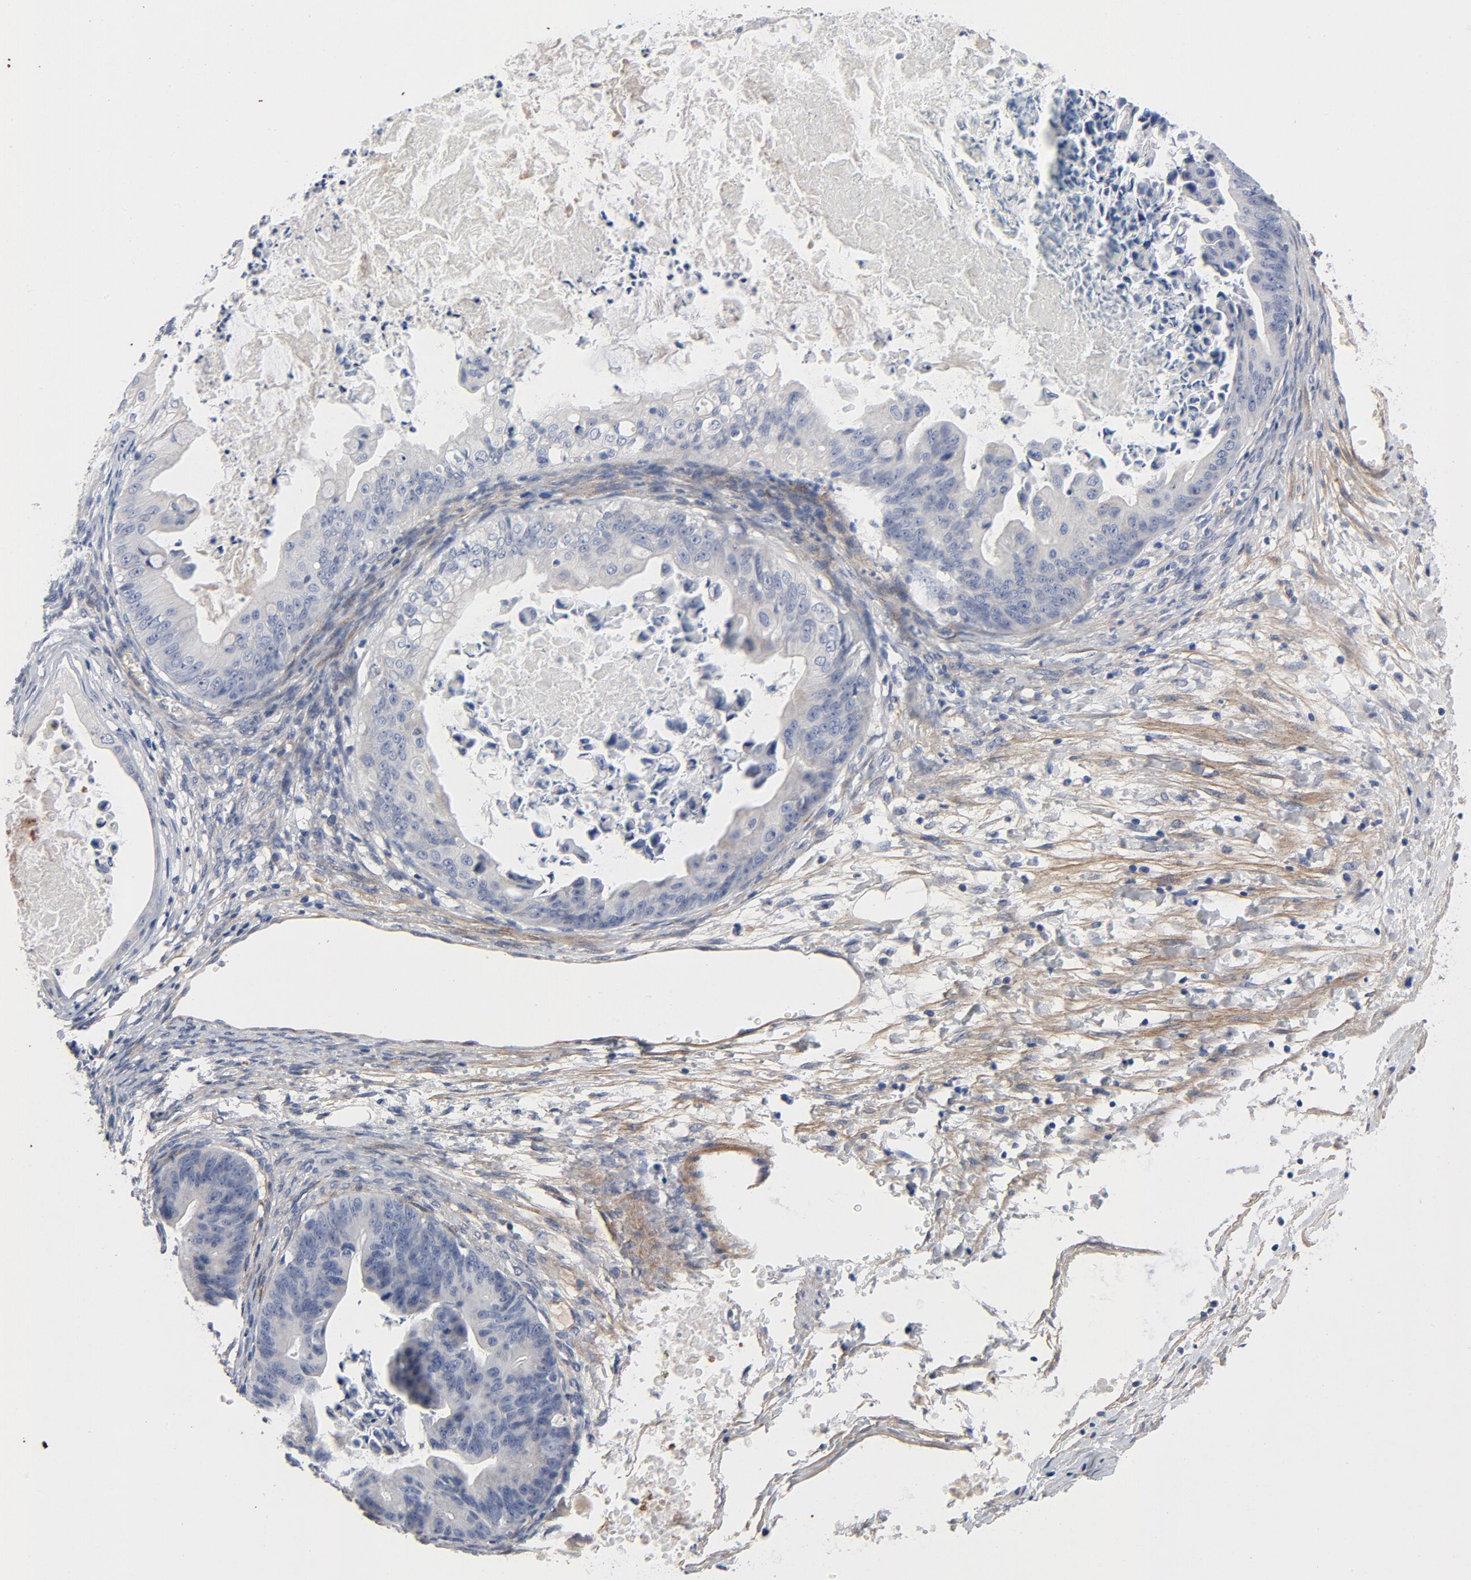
{"staining": {"intensity": "negative", "quantity": "none", "location": "none"}, "tissue": "ovarian cancer", "cell_type": "Tumor cells", "image_type": "cancer", "snomed": [{"axis": "morphology", "description": "Cystadenocarcinoma, mucinous, NOS"}, {"axis": "topography", "description": "Ovary"}], "caption": "Immunohistochemical staining of ovarian mucinous cystadenocarcinoma exhibits no significant staining in tumor cells.", "gene": "LAMC1", "patient": {"sex": "female", "age": 37}}